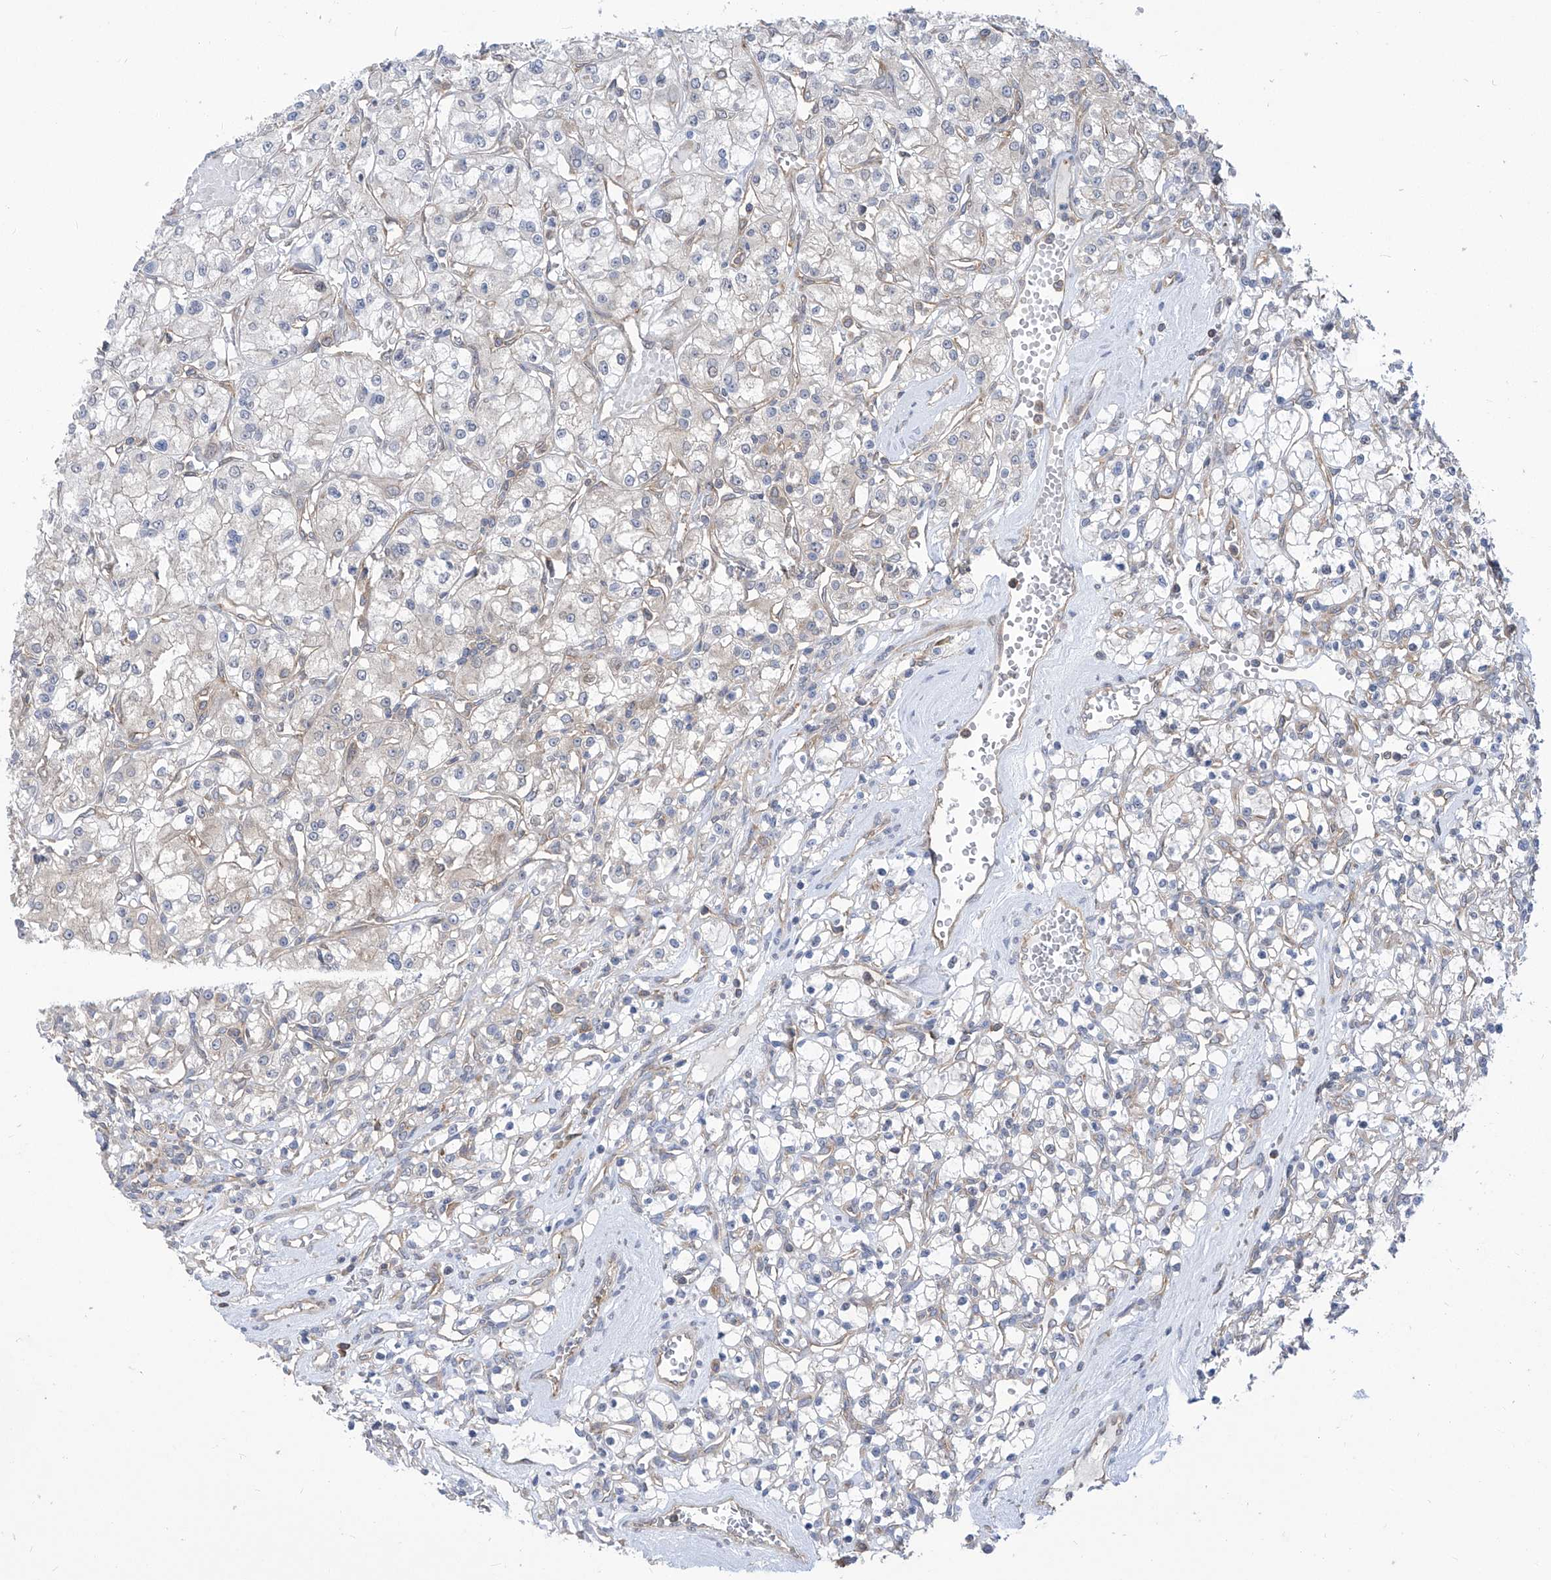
{"staining": {"intensity": "negative", "quantity": "none", "location": "none"}, "tissue": "renal cancer", "cell_type": "Tumor cells", "image_type": "cancer", "snomed": [{"axis": "morphology", "description": "Adenocarcinoma, NOS"}, {"axis": "topography", "description": "Kidney"}], "caption": "This is an immunohistochemistry (IHC) image of human renal cancer. There is no staining in tumor cells.", "gene": "EIF3M", "patient": {"sex": "female", "age": 59}}